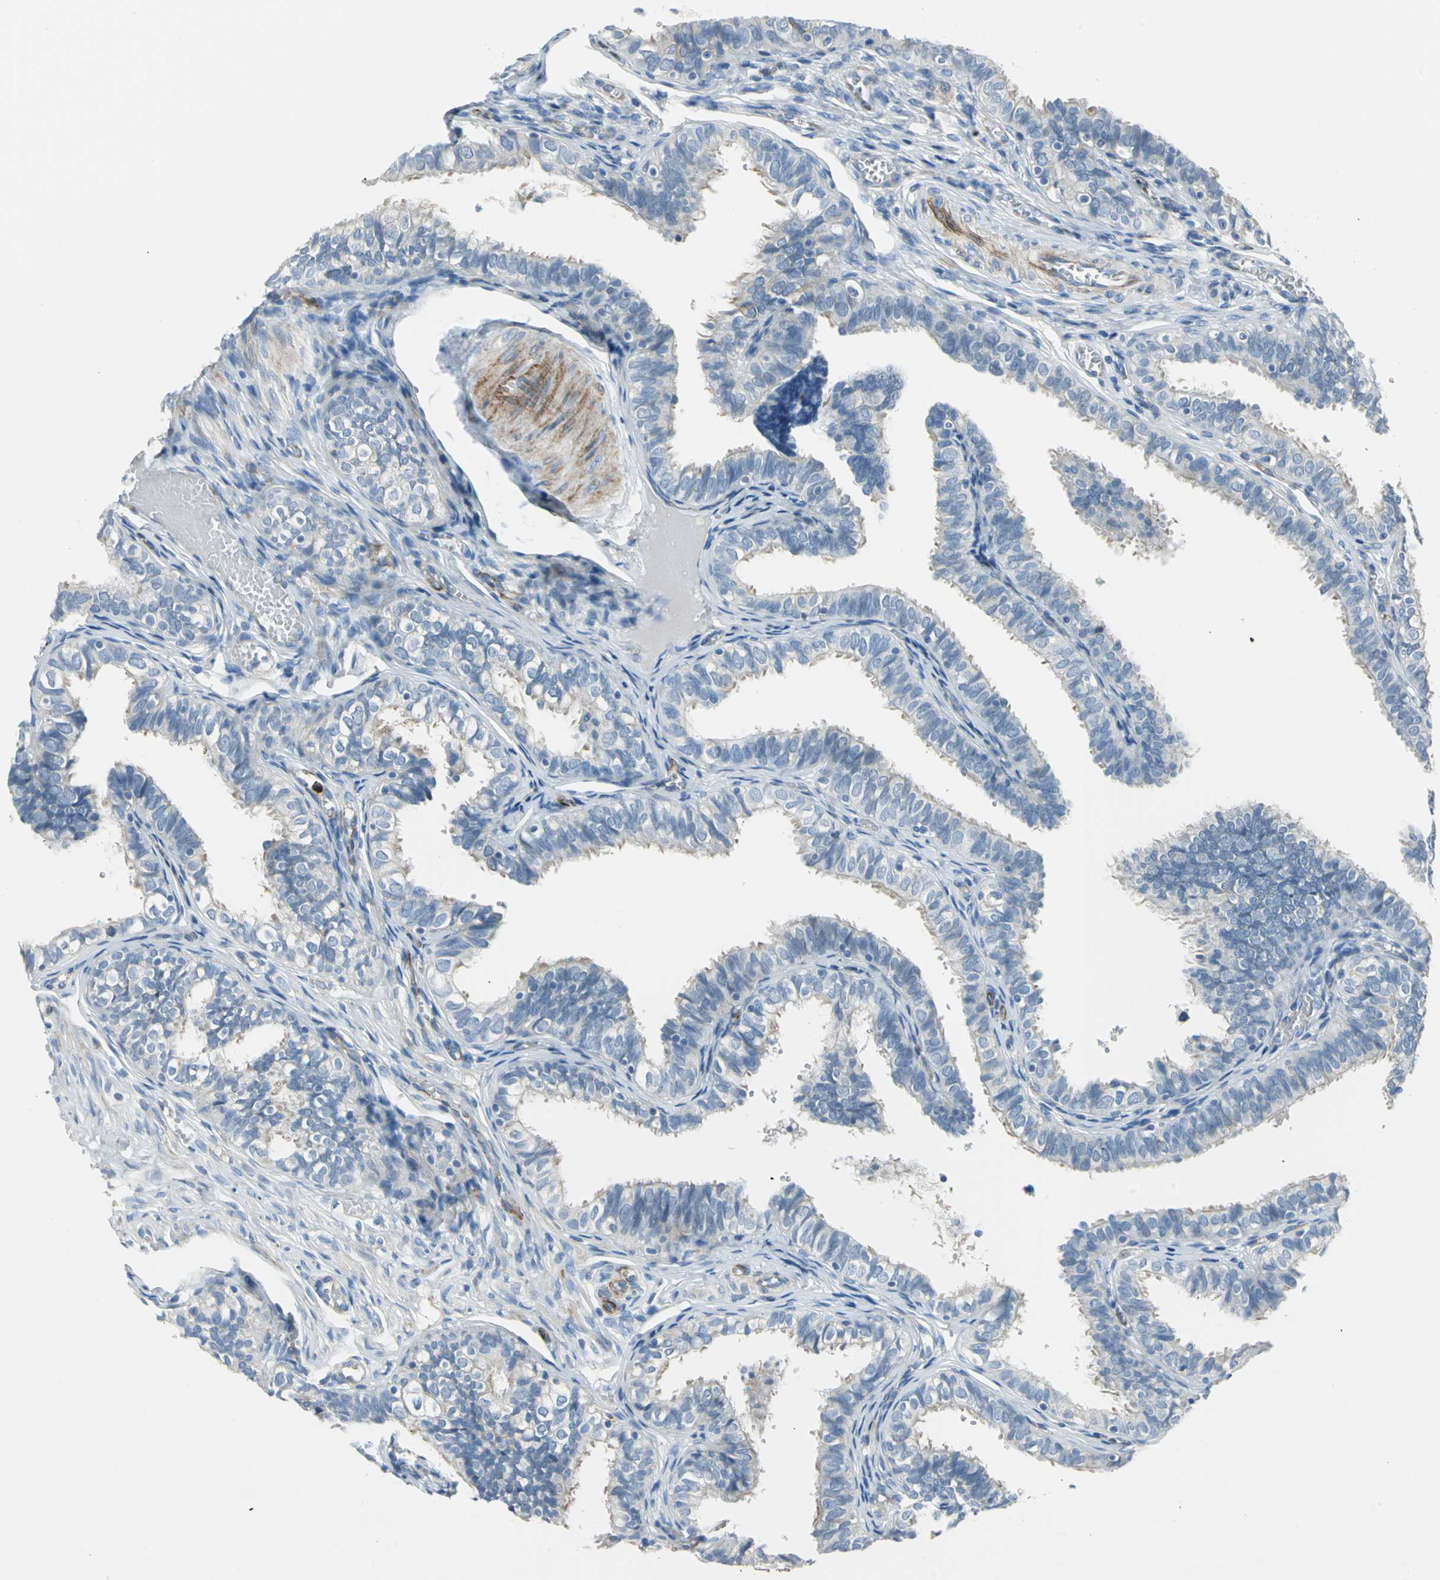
{"staining": {"intensity": "moderate", "quantity": "<25%", "location": "cytoplasmic/membranous"}, "tissue": "fallopian tube", "cell_type": "Glandular cells", "image_type": "normal", "snomed": [{"axis": "morphology", "description": "Normal tissue, NOS"}, {"axis": "topography", "description": "Fallopian tube"}], "caption": "Immunohistochemical staining of benign fallopian tube exhibits moderate cytoplasmic/membranous protein staining in approximately <25% of glandular cells.", "gene": "ALOX15", "patient": {"sex": "female", "age": 46}}